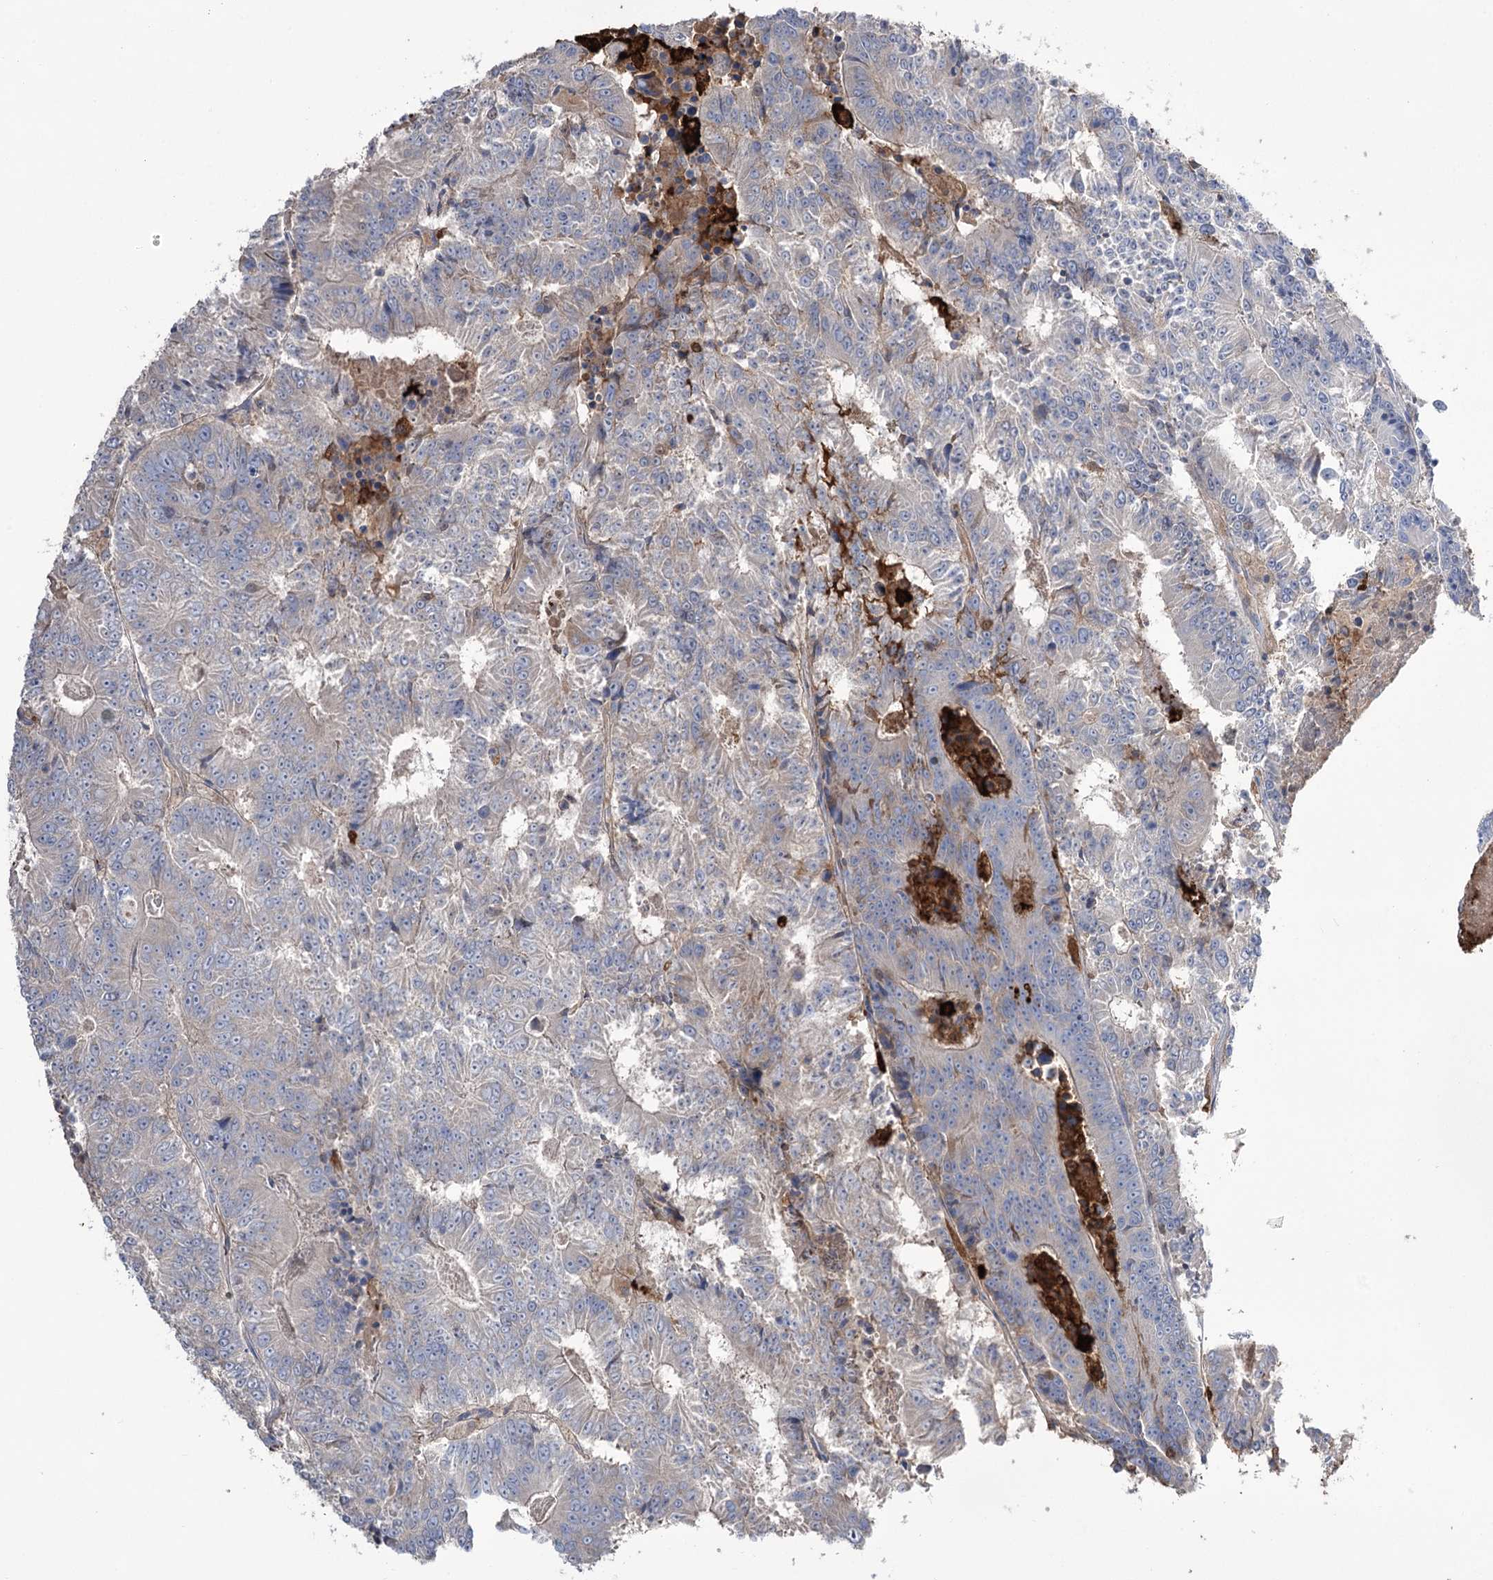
{"staining": {"intensity": "negative", "quantity": "none", "location": "none"}, "tissue": "colorectal cancer", "cell_type": "Tumor cells", "image_type": "cancer", "snomed": [{"axis": "morphology", "description": "Adenocarcinoma, NOS"}, {"axis": "topography", "description": "Colon"}], "caption": "The immunohistochemistry (IHC) photomicrograph has no significant expression in tumor cells of colorectal adenocarcinoma tissue.", "gene": "ZNF622", "patient": {"sex": "male", "age": 83}}